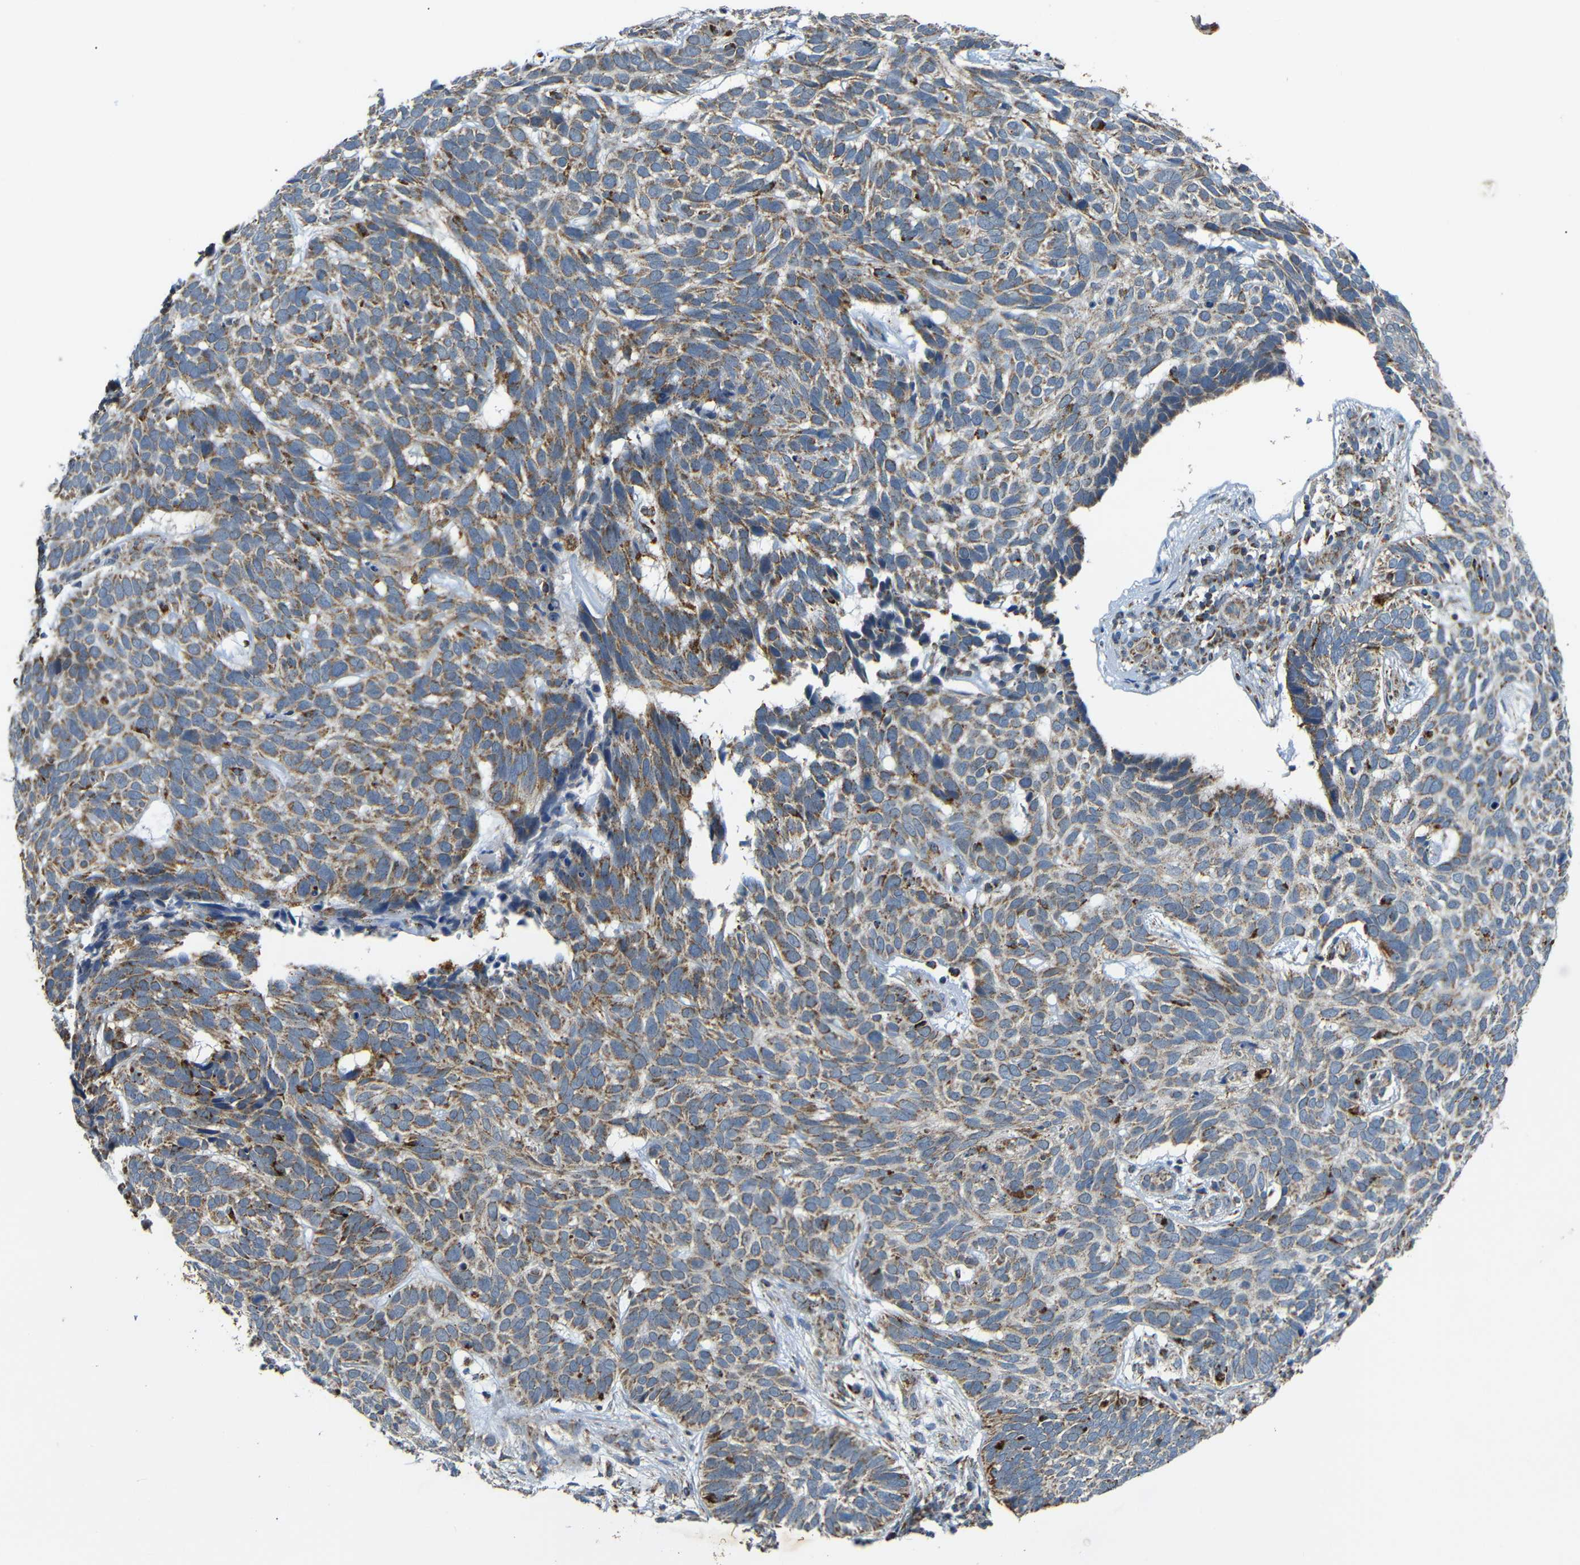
{"staining": {"intensity": "moderate", "quantity": ">75%", "location": "cytoplasmic/membranous"}, "tissue": "skin cancer", "cell_type": "Tumor cells", "image_type": "cancer", "snomed": [{"axis": "morphology", "description": "Basal cell carcinoma"}, {"axis": "topography", "description": "Skin"}], "caption": "Basal cell carcinoma (skin) was stained to show a protein in brown. There is medium levels of moderate cytoplasmic/membranous expression in approximately >75% of tumor cells. (DAB IHC, brown staining for protein, blue staining for nuclei).", "gene": "NR3C2", "patient": {"sex": "male", "age": 87}}